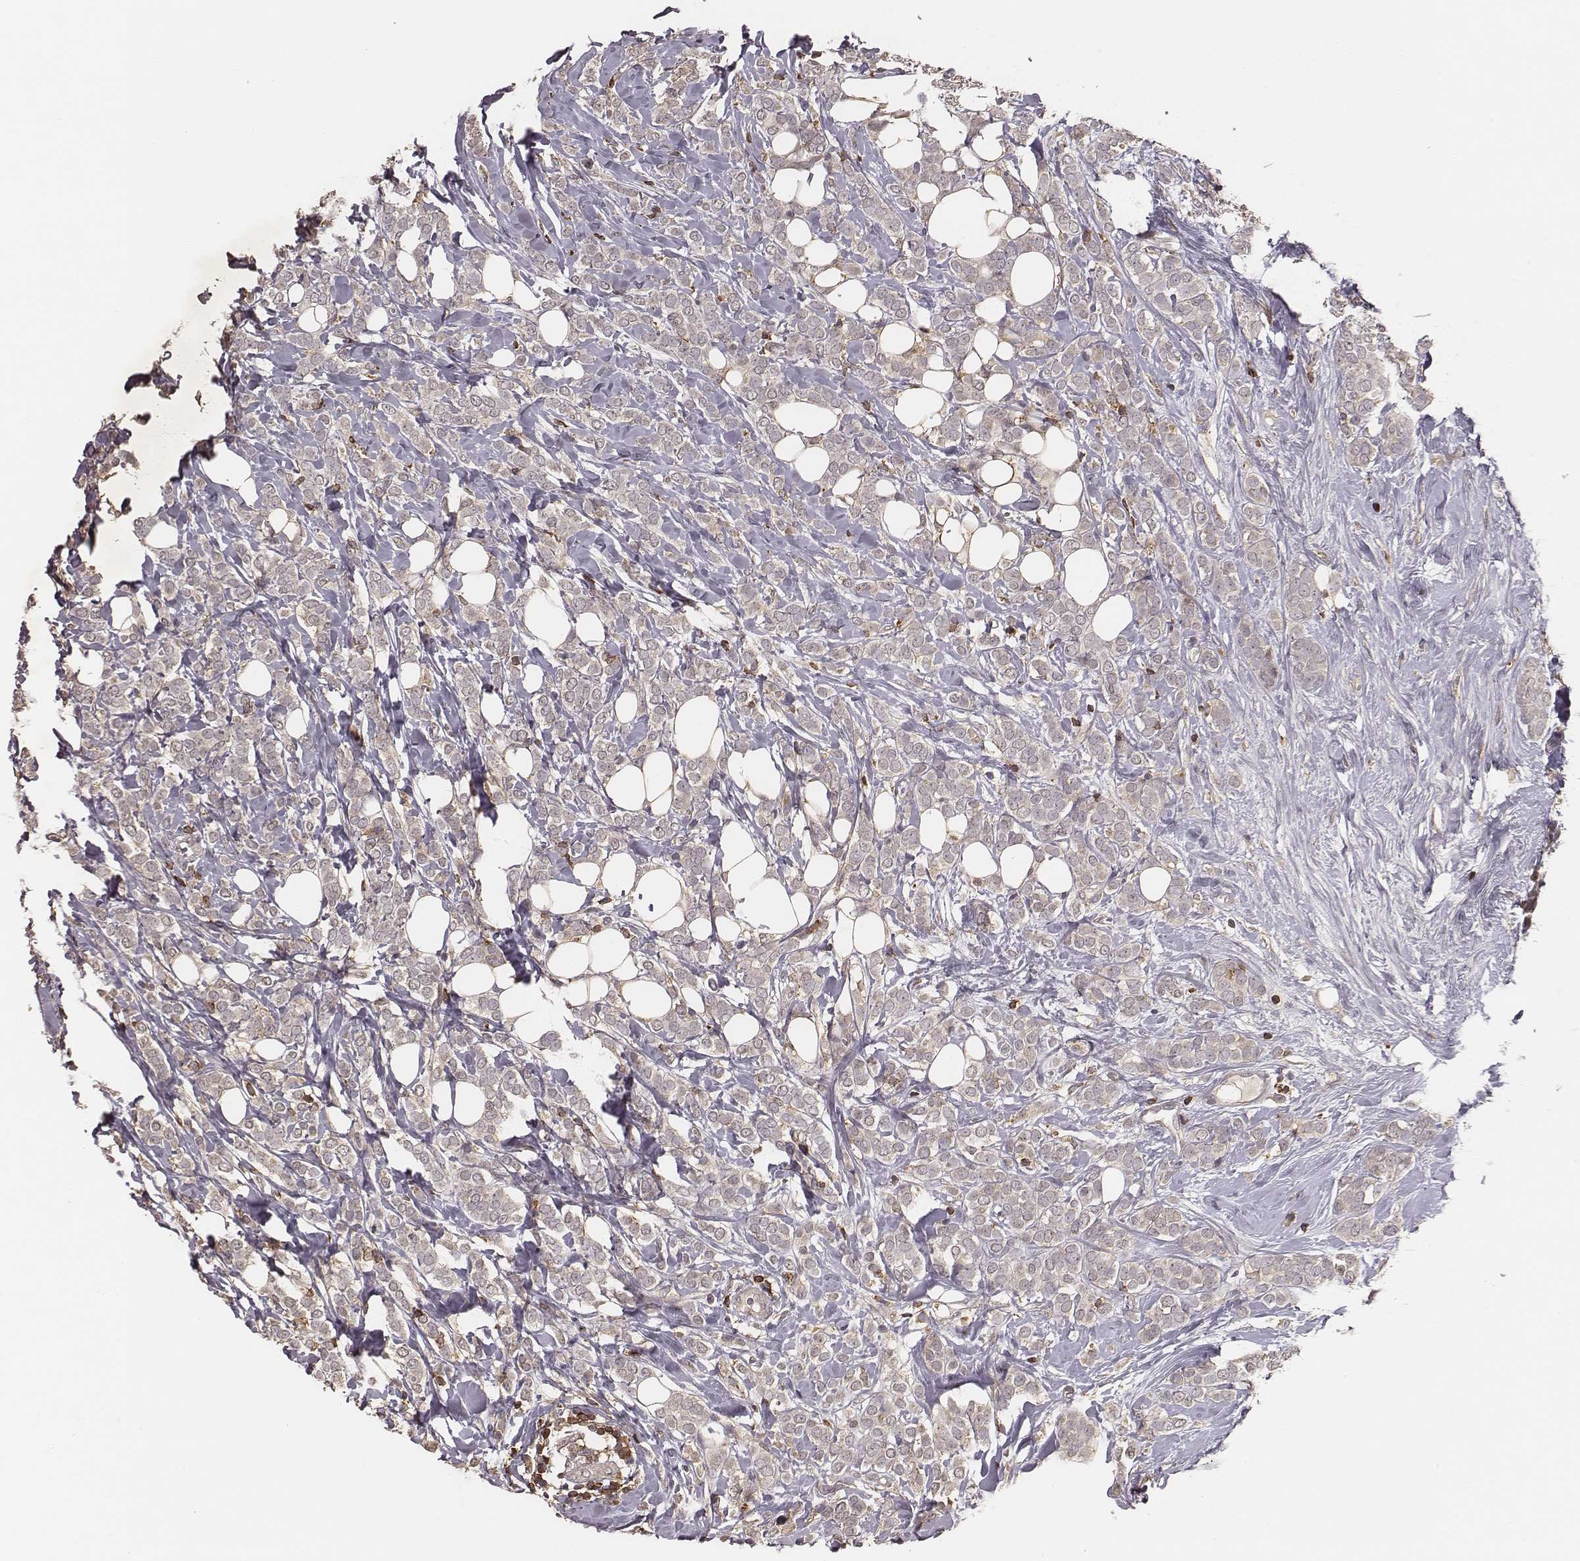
{"staining": {"intensity": "negative", "quantity": "none", "location": "none"}, "tissue": "breast cancer", "cell_type": "Tumor cells", "image_type": "cancer", "snomed": [{"axis": "morphology", "description": "Lobular carcinoma"}, {"axis": "topography", "description": "Breast"}], "caption": "Immunohistochemical staining of breast lobular carcinoma reveals no significant positivity in tumor cells.", "gene": "PILRA", "patient": {"sex": "female", "age": 49}}